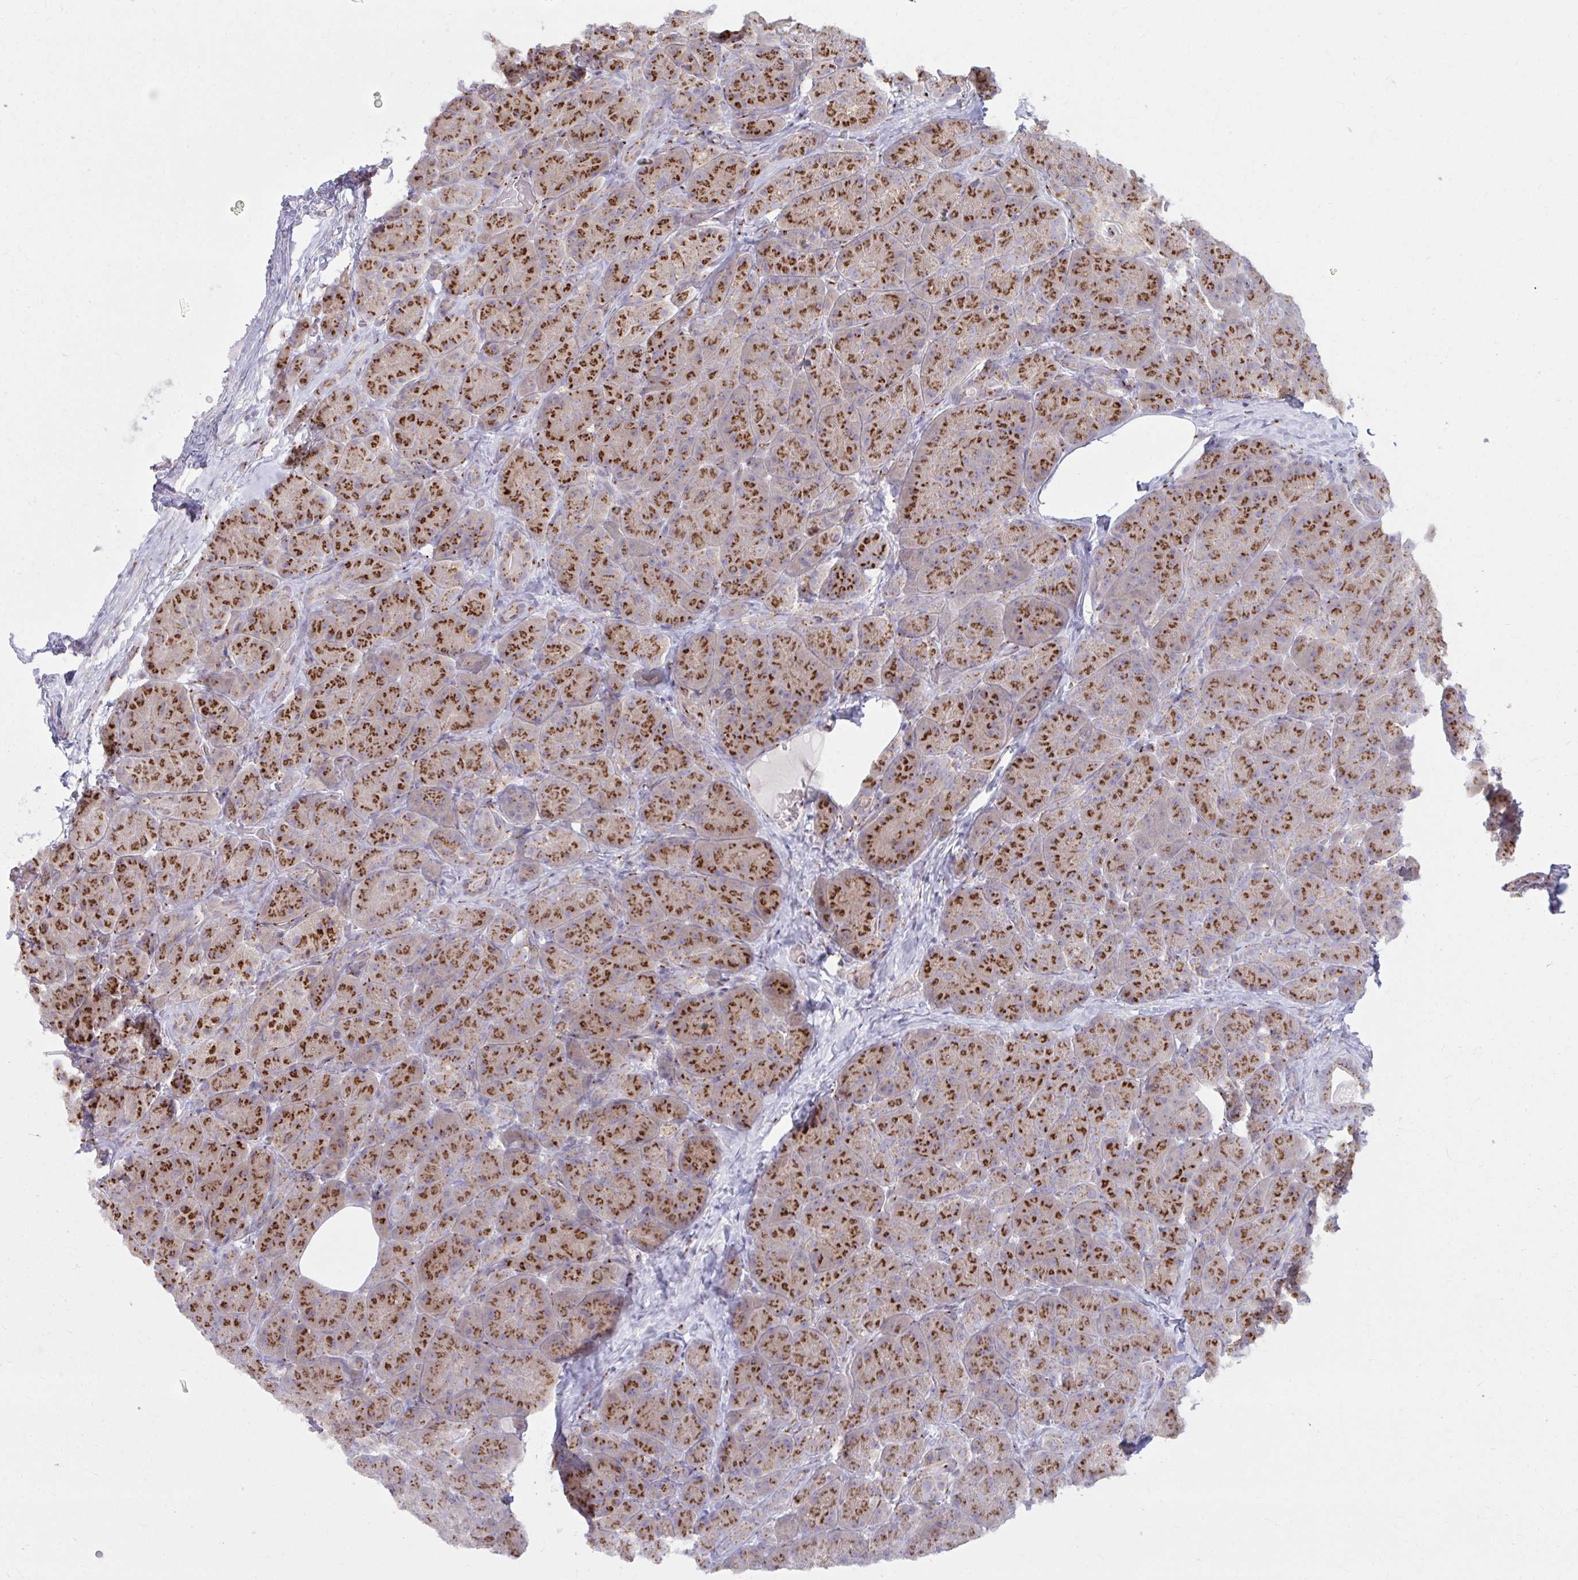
{"staining": {"intensity": "strong", "quantity": ">75%", "location": "cytoplasmic/membranous"}, "tissue": "pancreas", "cell_type": "Exocrine glandular cells", "image_type": "normal", "snomed": [{"axis": "morphology", "description": "Normal tissue, NOS"}, {"axis": "topography", "description": "Pancreas"}], "caption": "High-power microscopy captured an immunohistochemistry photomicrograph of unremarkable pancreas, revealing strong cytoplasmic/membranous positivity in approximately >75% of exocrine glandular cells.", "gene": "RAB6A", "patient": {"sex": "male", "age": 57}}